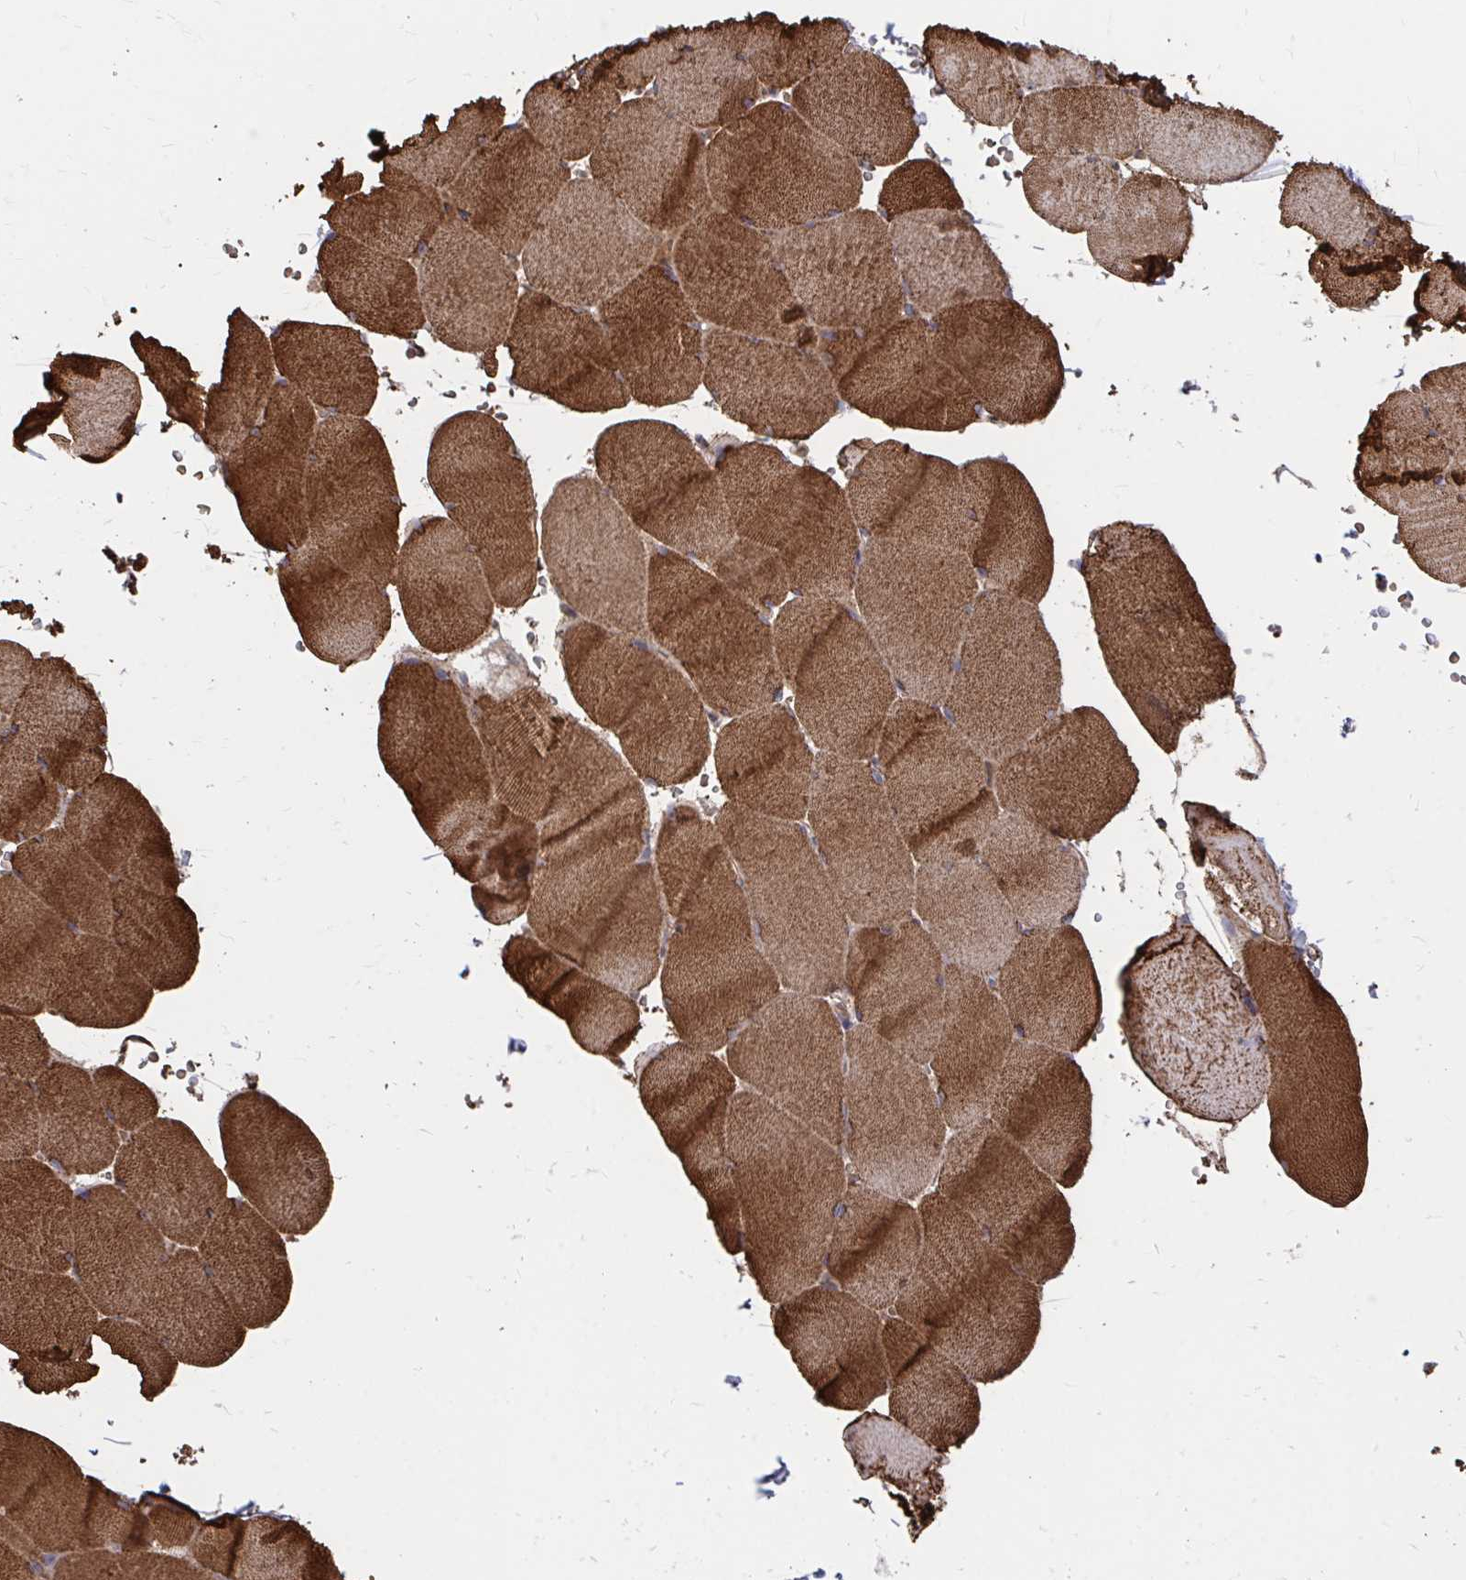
{"staining": {"intensity": "strong", "quantity": ">75%", "location": "cytoplasmic/membranous"}, "tissue": "skeletal muscle", "cell_type": "Myocytes", "image_type": "normal", "snomed": [{"axis": "morphology", "description": "Normal tissue, NOS"}, {"axis": "topography", "description": "Skeletal muscle"}, {"axis": "topography", "description": "Head-Neck"}], "caption": "Brown immunohistochemical staining in benign skeletal muscle reveals strong cytoplasmic/membranous positivity in about >75% of myocytes.", "gene": "FAM89A", "patient": {"sex": "male", "age": 66}}